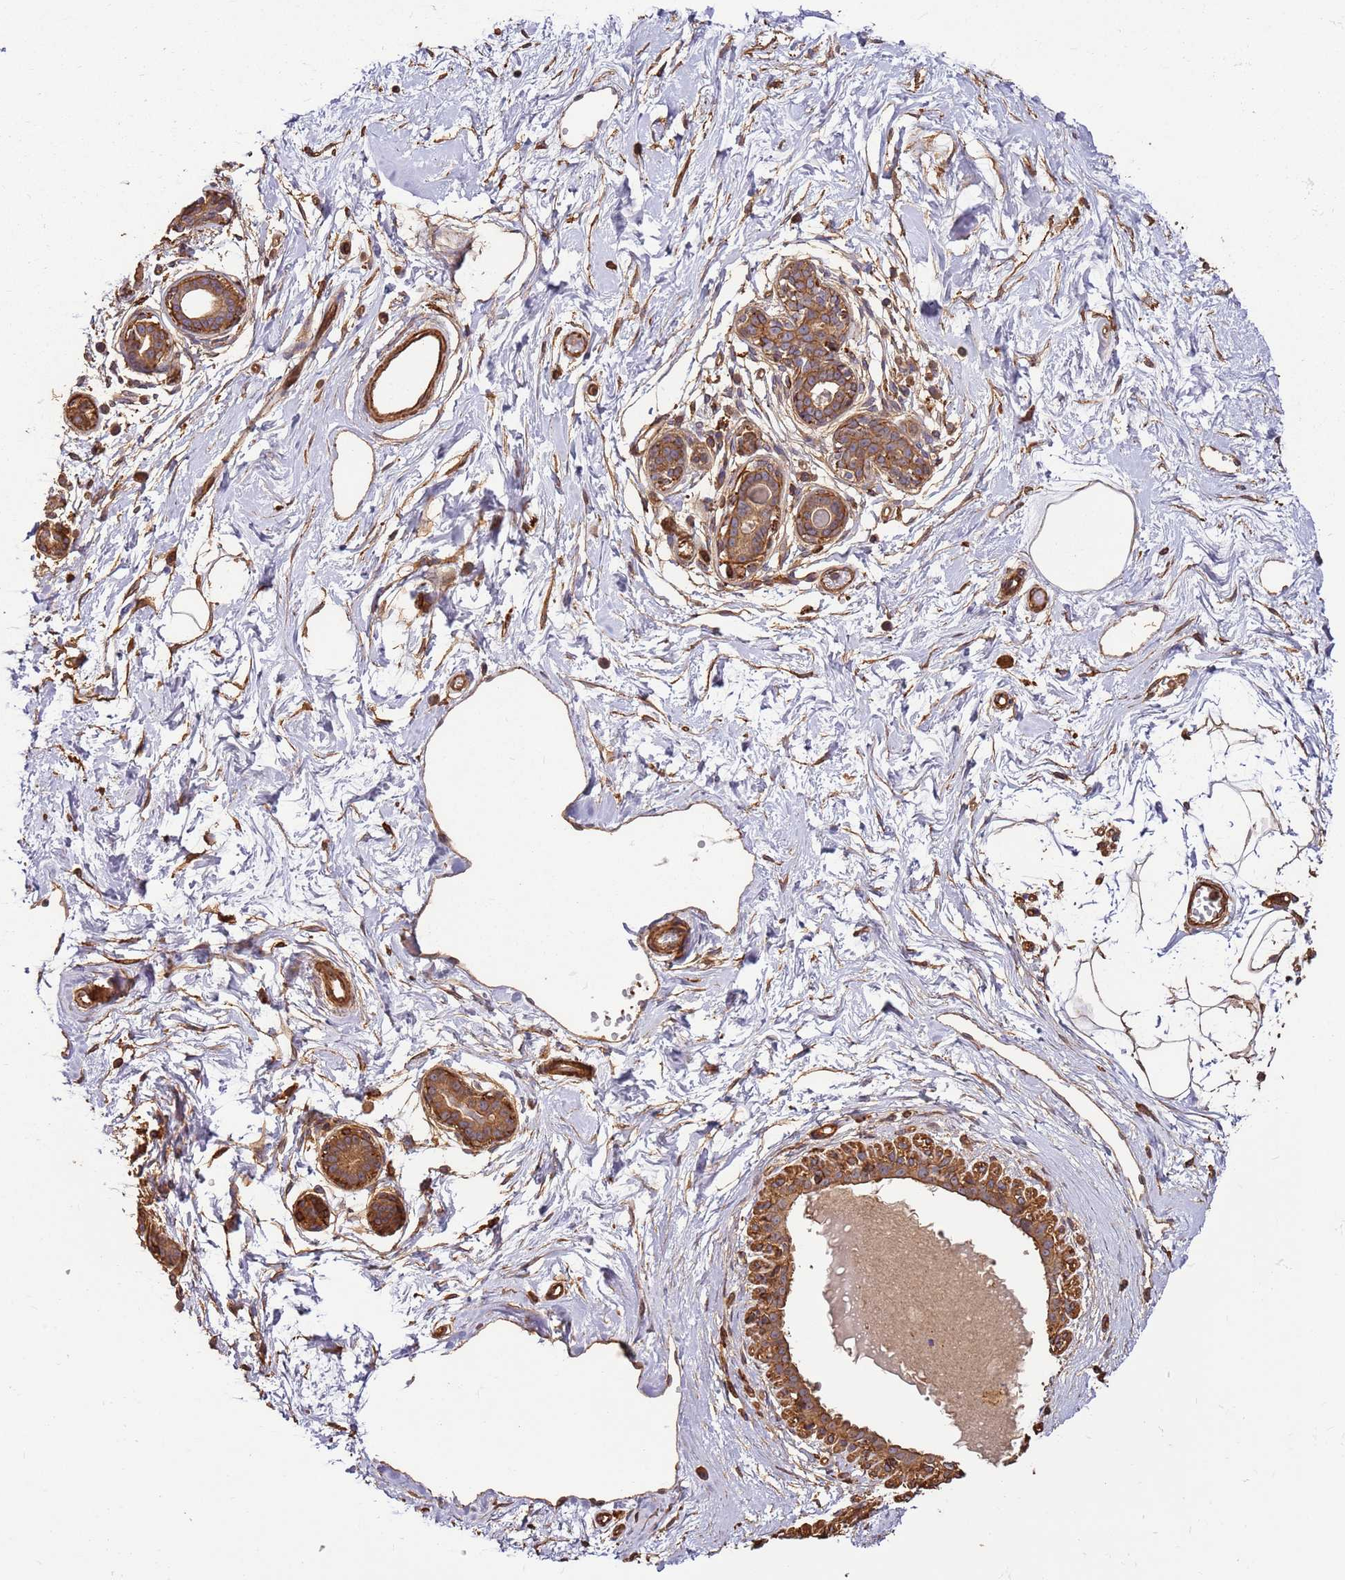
{"staining": {"intensity": "moderate", "quantity": ">75%", "location": "cytoplasmic/membranous"}, "tissue": "breast", "cell_type": "Adipocytes", "image_type": "normal", "snomed": [{"axis": "morphology", "description": "Normal tissue, NOS"}, {"axis": "topography", "description": "Breast"}], "caption": "Breast stained with DAB immunohistochemistry (IHC) reveals medium levels of moderate cytoplasmic/membranous positivity in about >75% of adipocytes.", "gene": "ACVR2A", "patient": {"sex": "female", "age": 45}}